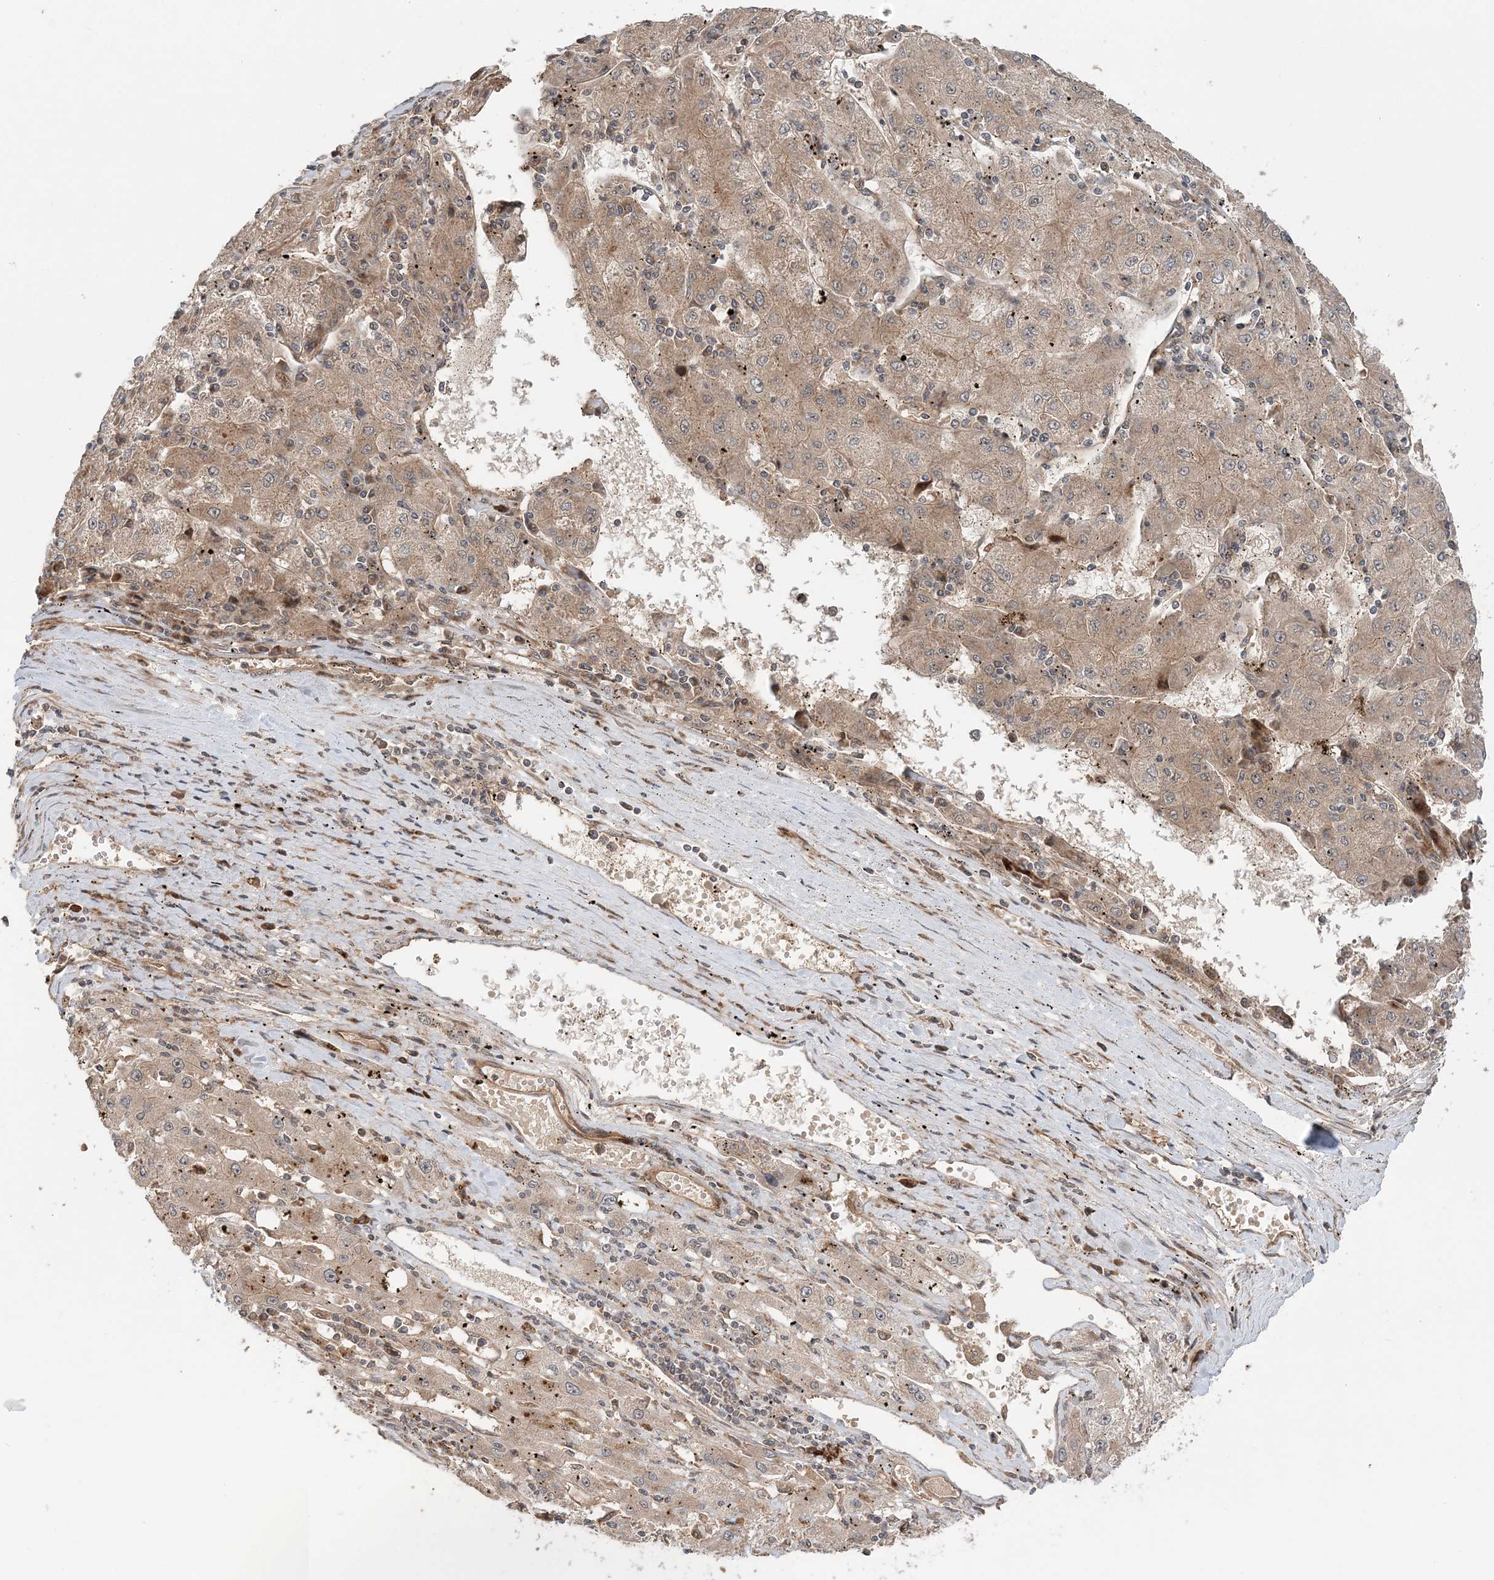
{"staining": {"intensity": "weak", "quantity": ">75%", "location": "cytoplasmic/membranous"}, "tissue": "liver cancer", "cell_type": "Tumor cells", "image_type": "cancer", "snomed": [{"axis": "morphology", "description": "Carcinoma, Hepatocellular, NOS"}, {"axis": "topography", "description": "Liver"}], "caption": "Immunohistochemical staining of liver cancer shows low levels of weak cytoplasmic/membranous staining in approximately >75% of tumor cells.", "gene": "UBTD2", "patient": {"sex": "male", "age": 72}}